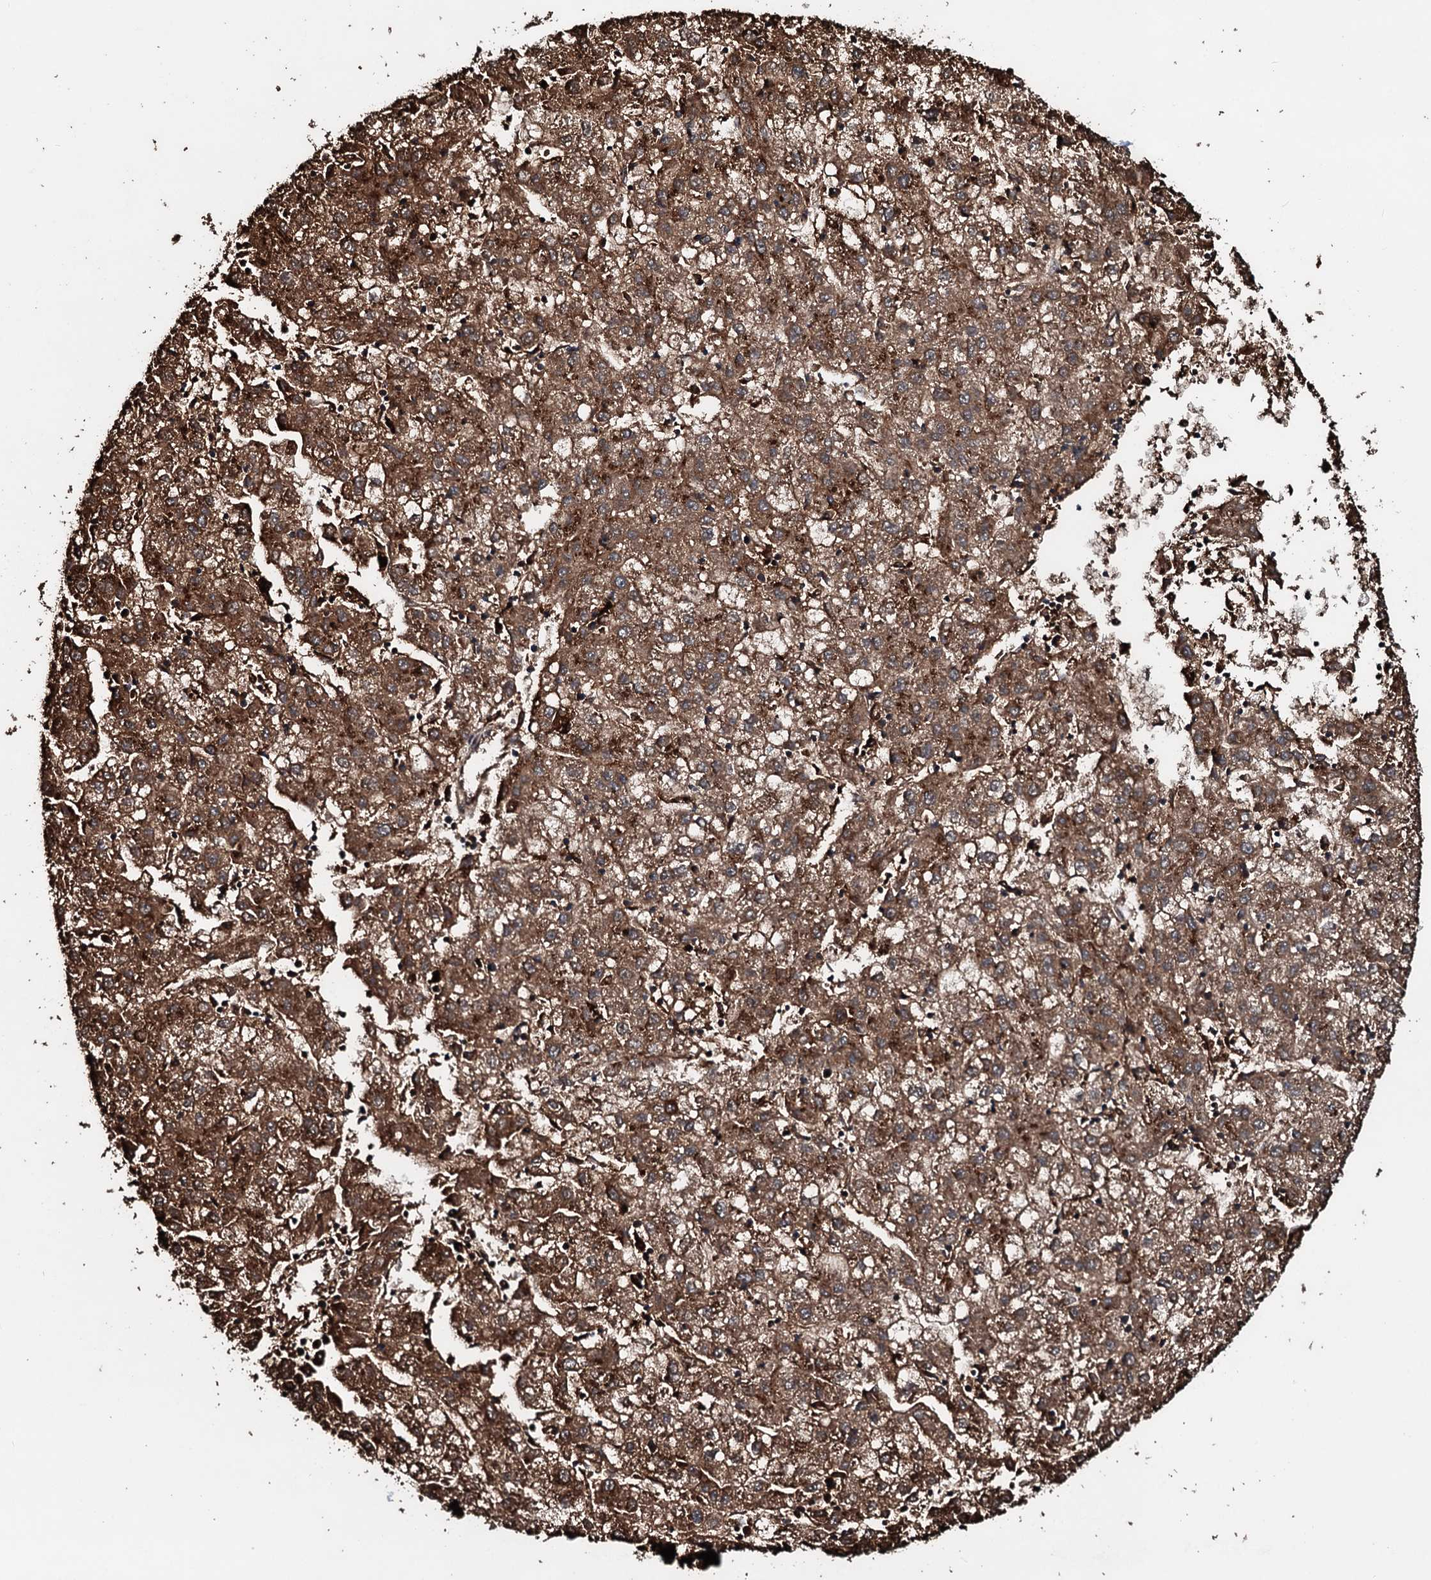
{"staining": {"intensity": "strong", "quantity": ">75%", "location": "cytoplasmic/membranous"}, "tissue": "liver cancer", "cell_type": "Tumor cells", "image_type": "cancer", "snomed": [{"axis": "morphology", "description": "Carcinoma, Hepatocellular, NOS"}, {"axis": "topography", "description": "Liver"}], "caption": "Liver cancer (hepatocellular carcinoma) stained with DAB (3,3'-diaminobenzidine) immunohistochemistry shows high levels of strong cytoplasmic/membranous positivity in about >75% of tumor cells. The protein of interest is shown in brown color, while the nuclei are stained blue.", "gene": "TPGS2", "patient": {"sex": "male", "age": 72}}